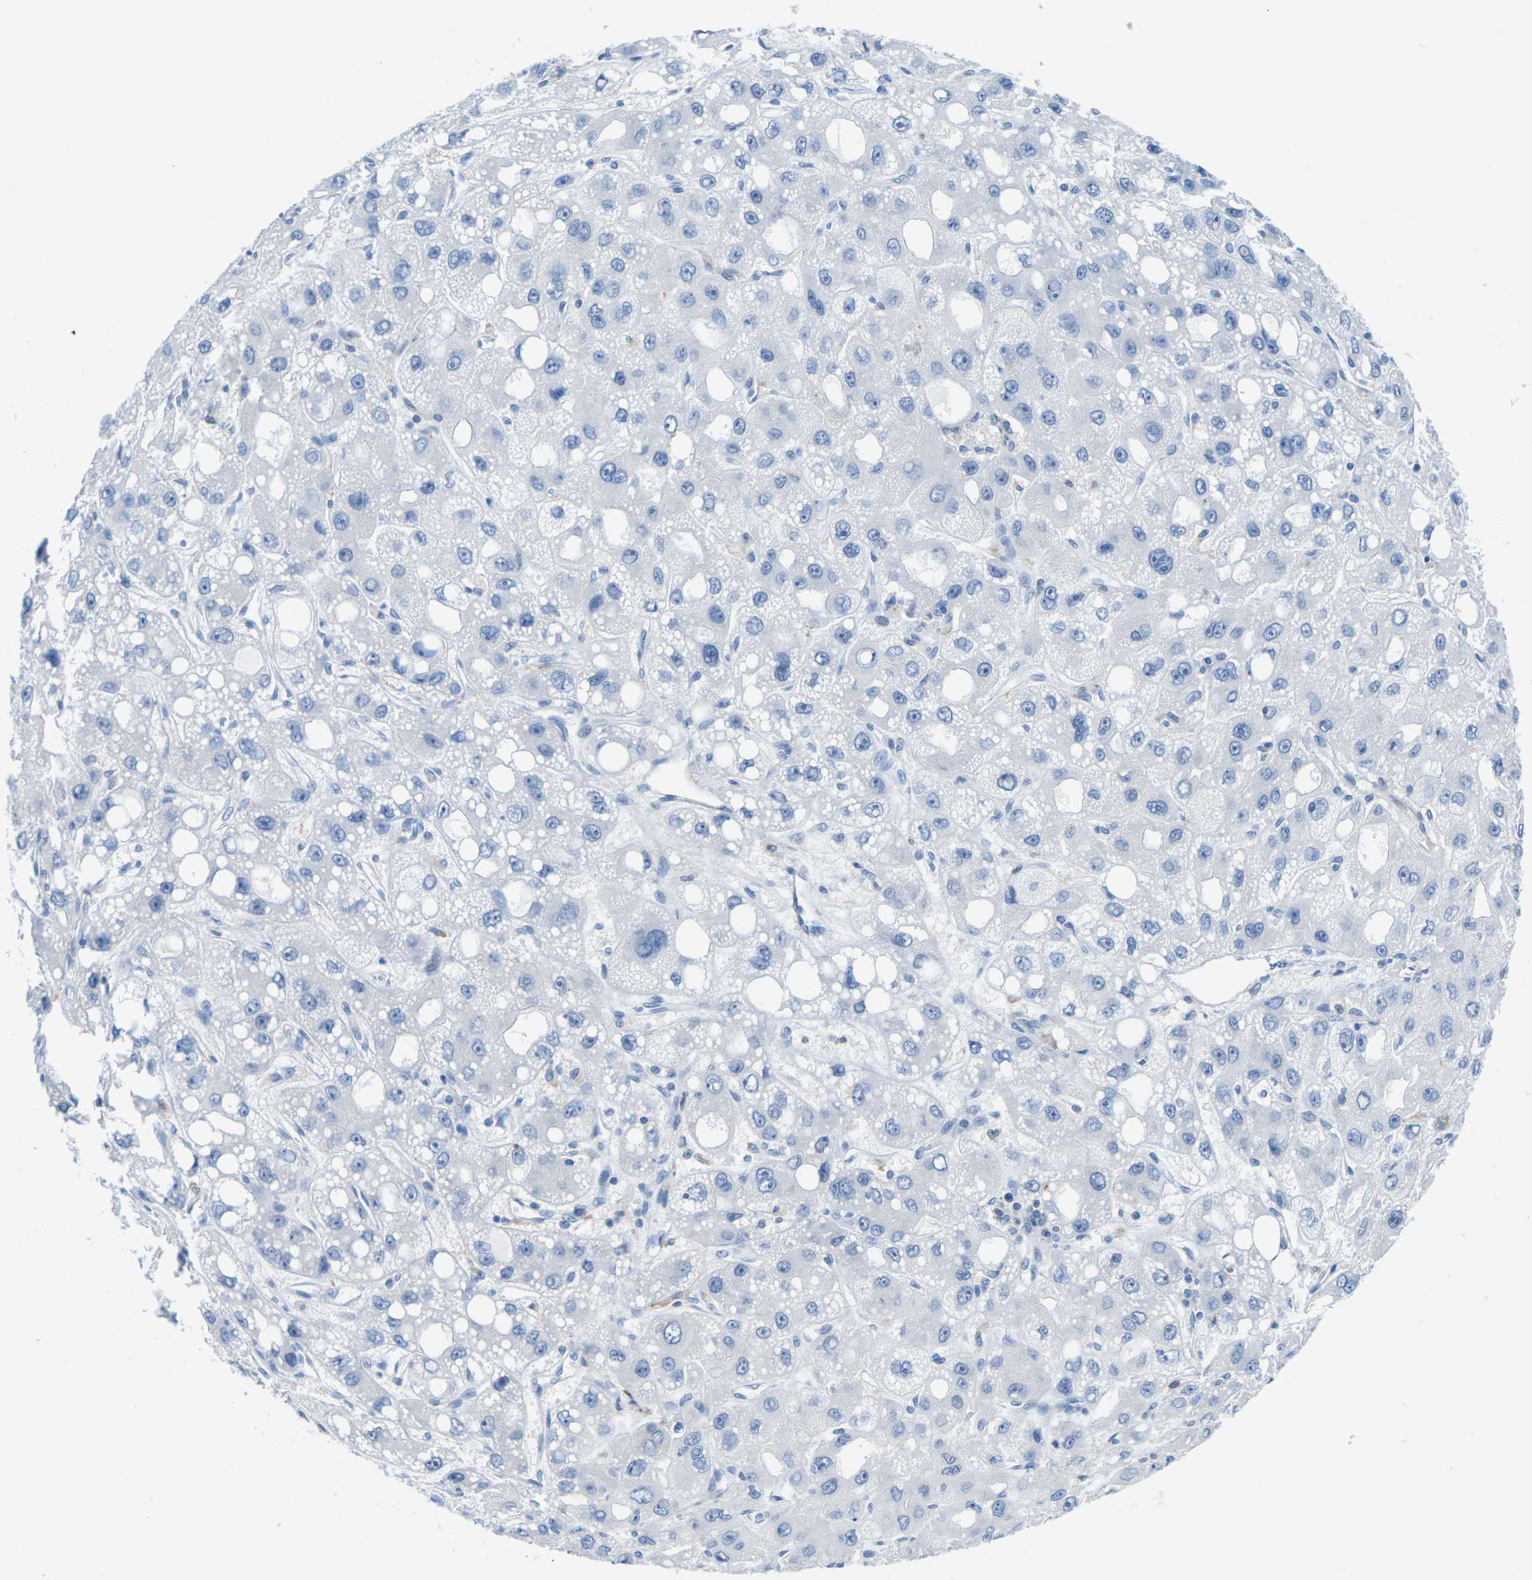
{"staining": {"intensity": "negative", "quantity": "none", "location": "none"}, "tissue": "liver cancer", "cell_type": "Tumor cells", "image_type": "cancer", "snomed": [{"axis": "morphology", "description": "Carcinoma, Hepatocellular, NOS"}, {"axis": "topography", "description": "Liver"}], "caption": "High power microscopy image of an IHC image of hepatocellular carcinoma (liver), revealing no significant positivity in tumor cells. The staining is performed using DAB brown chromogen with nuclei counter-stained in using hematoxylin.", "gene": "SYNGR2", "patient": {"sex": "male", "age": 55}}